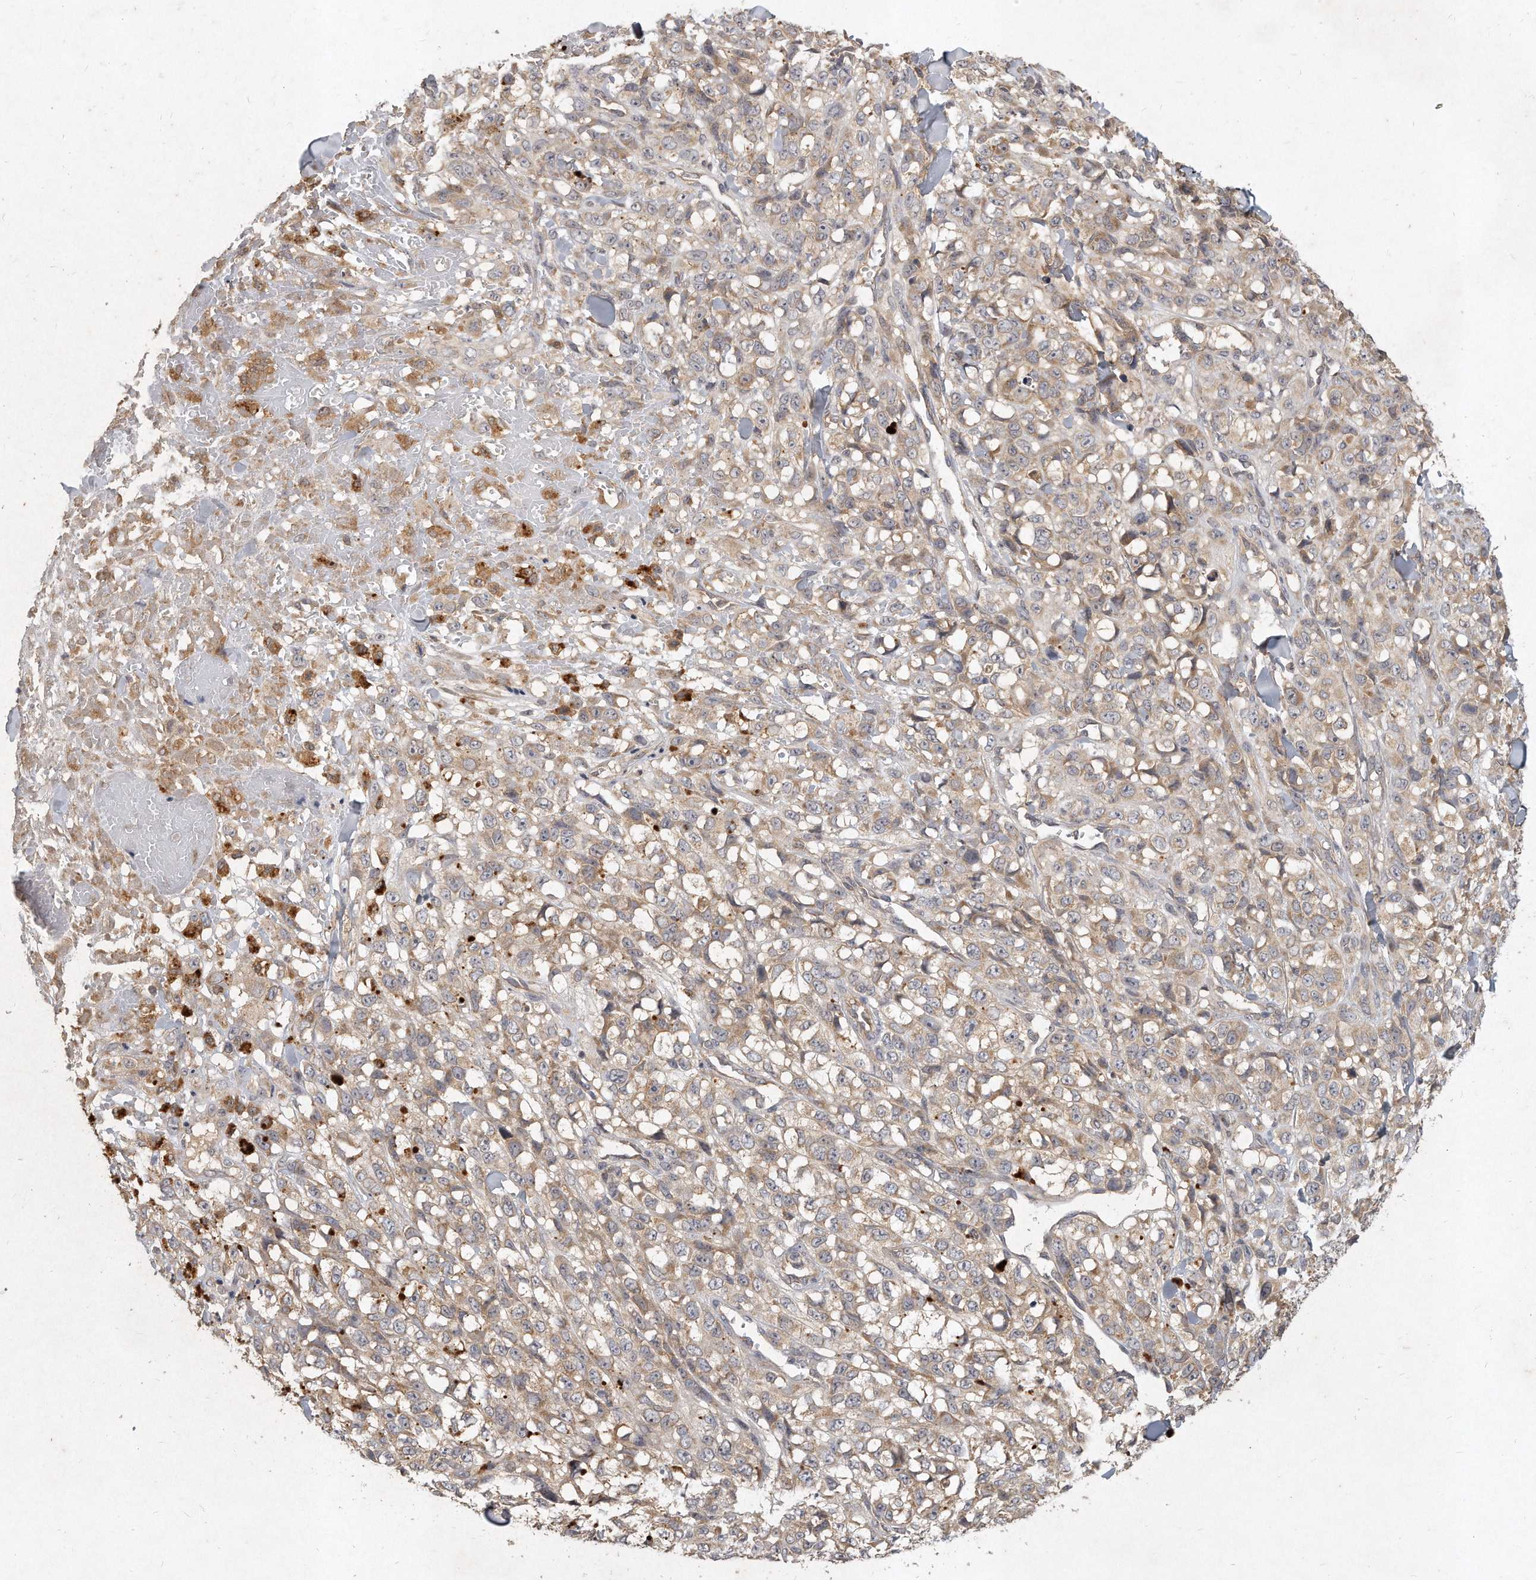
{"staining": {"intensity": "weak", "quantity": ">75%", "location": "cytoplasmic/membranous"}, "tissue": "melanoma", "cell_type": "Tumor cells", "image_type": "cancer", "snomed": [{"axis": "morphology", "description": "Malignant melanoma, Metastatic site"}, {"axis": "topography", "description": "Skin"}], "caption": "Malignant melanoma (metastatic site) stained with immunohistochemistry reveals weak cytoplasmic/membranous positivity in approximately >75% of tumor cells.", "gene": "LGALS8", "patient": {"sex": "female", "age": 72}}